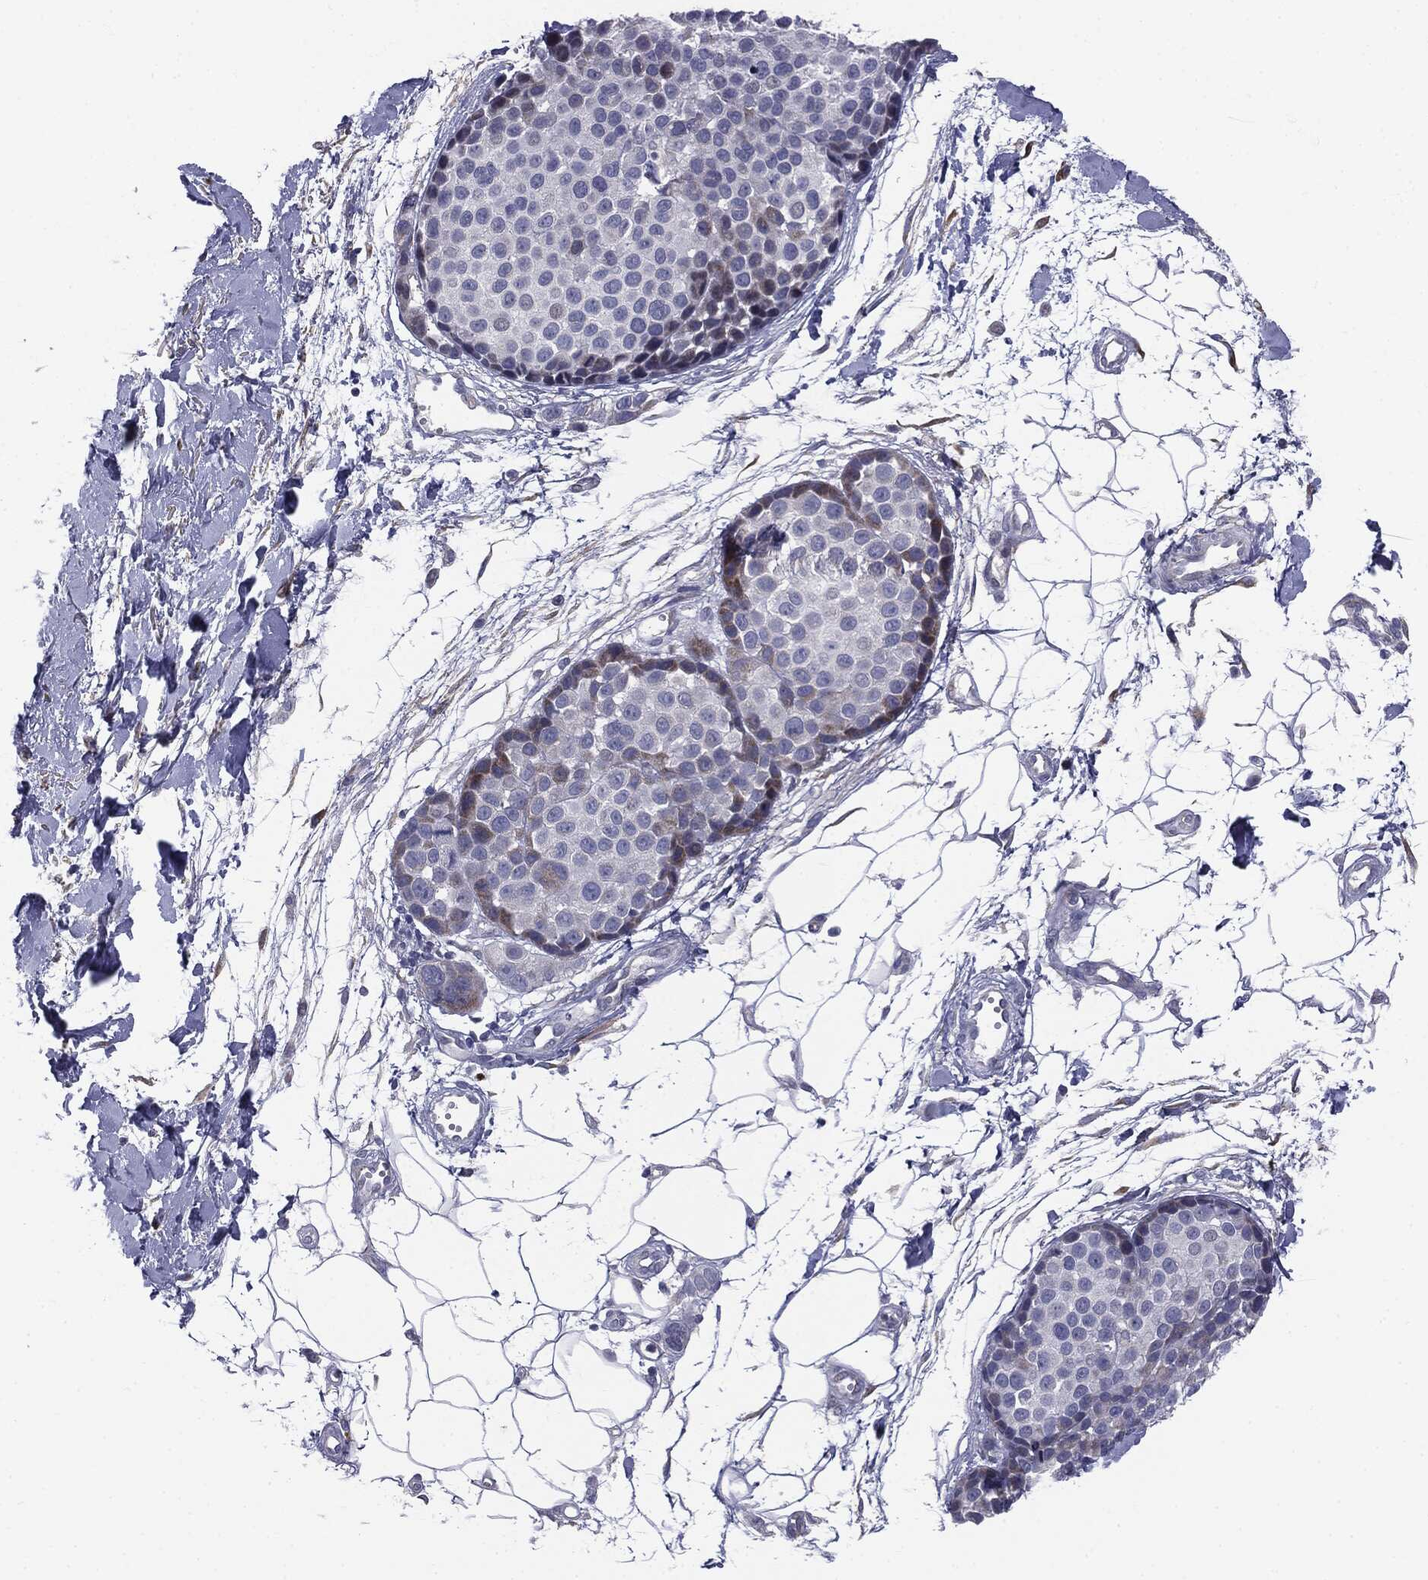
{"staining": {"intensity": "negative", "quantity": "none", "location": "none"}, "tissue": "melanoma", "cell_type": "Tumor cells", "image_type": "cancer", "snomed": [{"axis": "morphology", "description": "Malignant melanoma, NOS"}, {"axis": "topography", "description": "Skin"}], "caption": "Micrograph shows no significant protein staining in tumor cells of malignant melanoma.", "gene": "KRT5", "patient": {"sex": "female", "age": 86}}